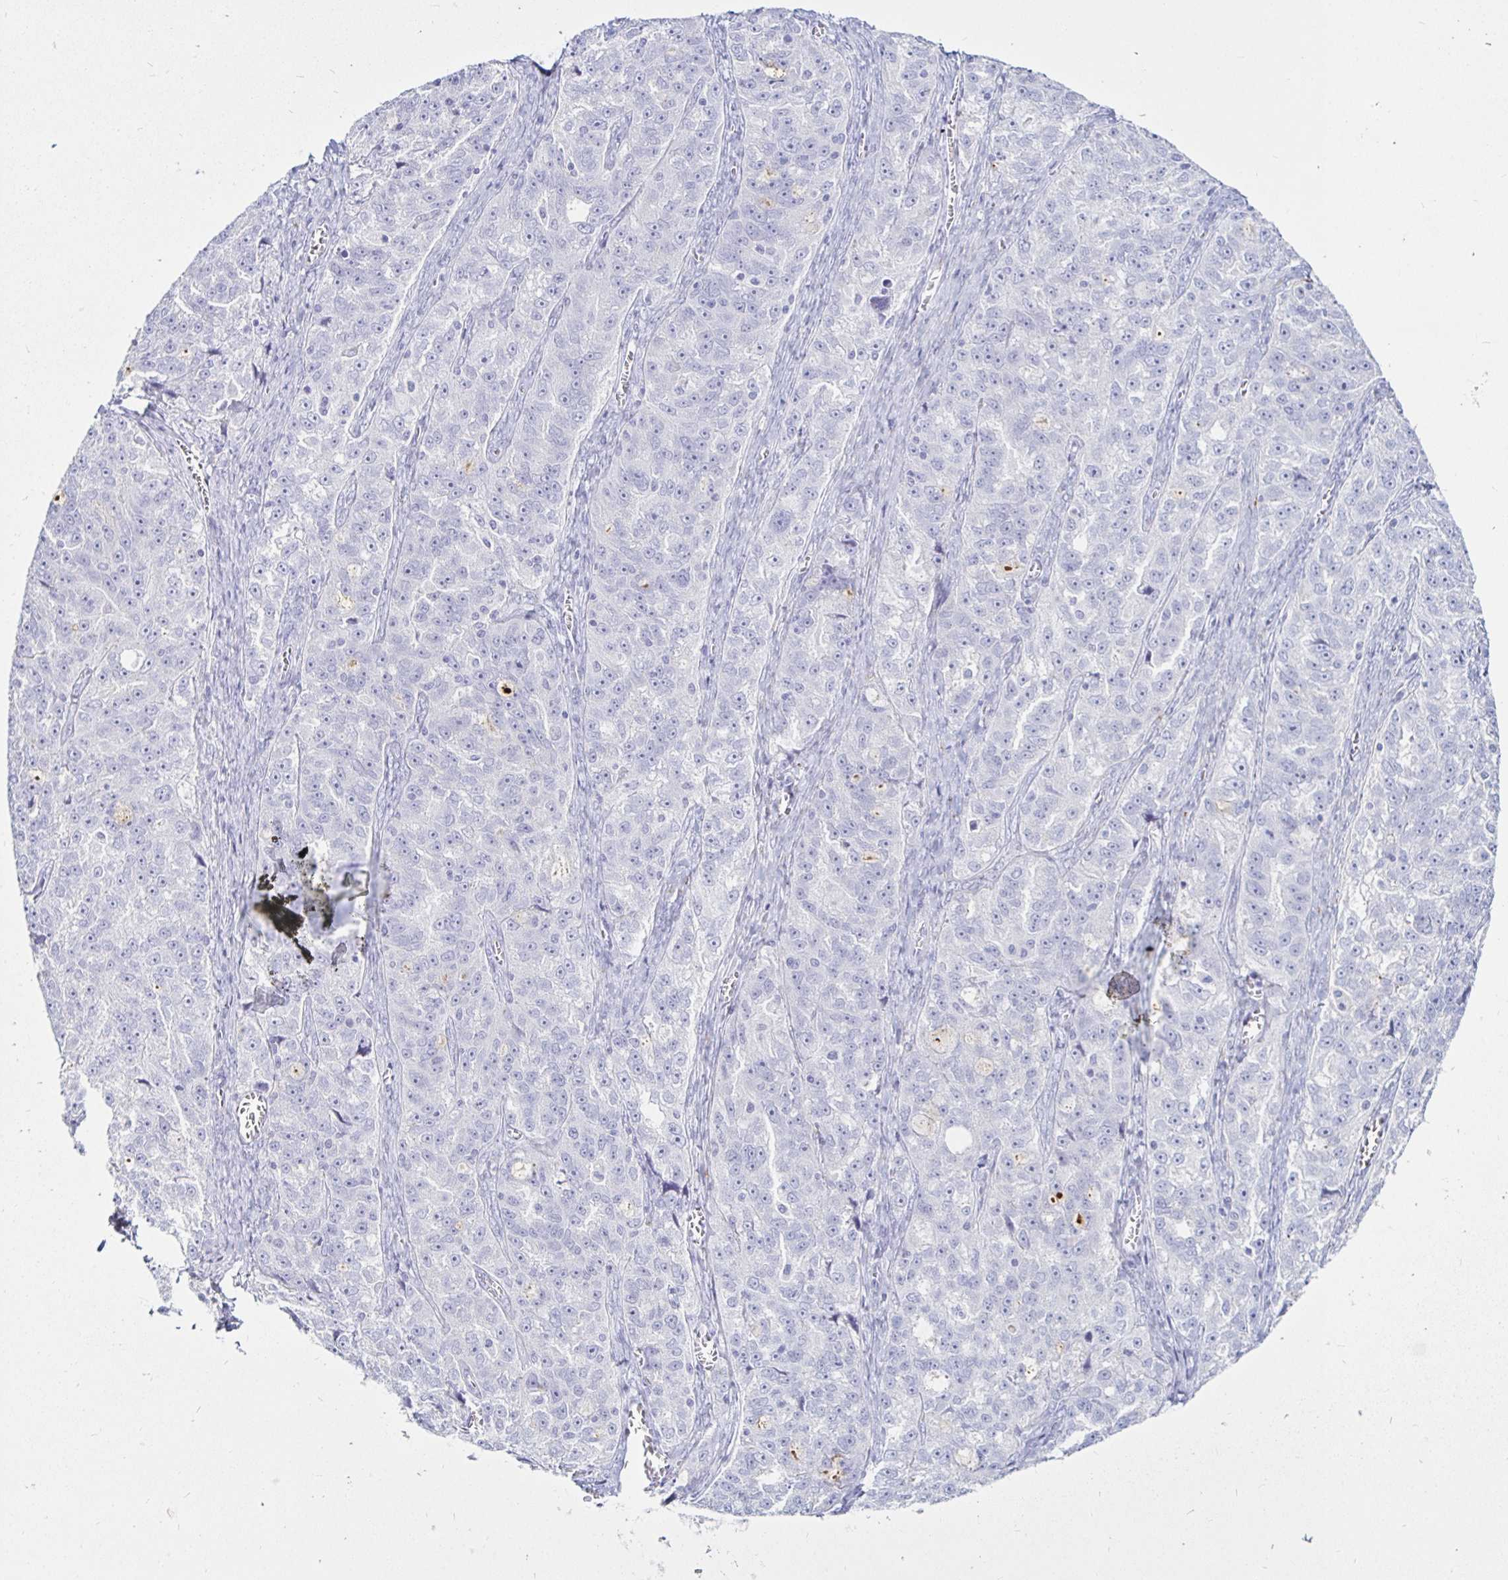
{"staining": {"intensity": "negative", "quantity": "none", "location": "none"}, "tissue": "ovarian cancer", "cell_type": "Tumor cells", "image_type": "cancer", "snomed": [{"axis": "morphology", "description": "Cystadenocarcinoma, serous, NOS"}, {"axis": "topography", "description": "Ovary"}], "caption": "Protein analysis of ovarian cancer shows no significant expression in tumor cells. (Stains: DAB (3,3'-diaminobenzidine) immunohistochemistry with hematoxylin counter stain, Microscopy: brightfield microscopy at high magnification).", "gene": "TIMP1", "patient": {"sex": "female", "age": 51}}